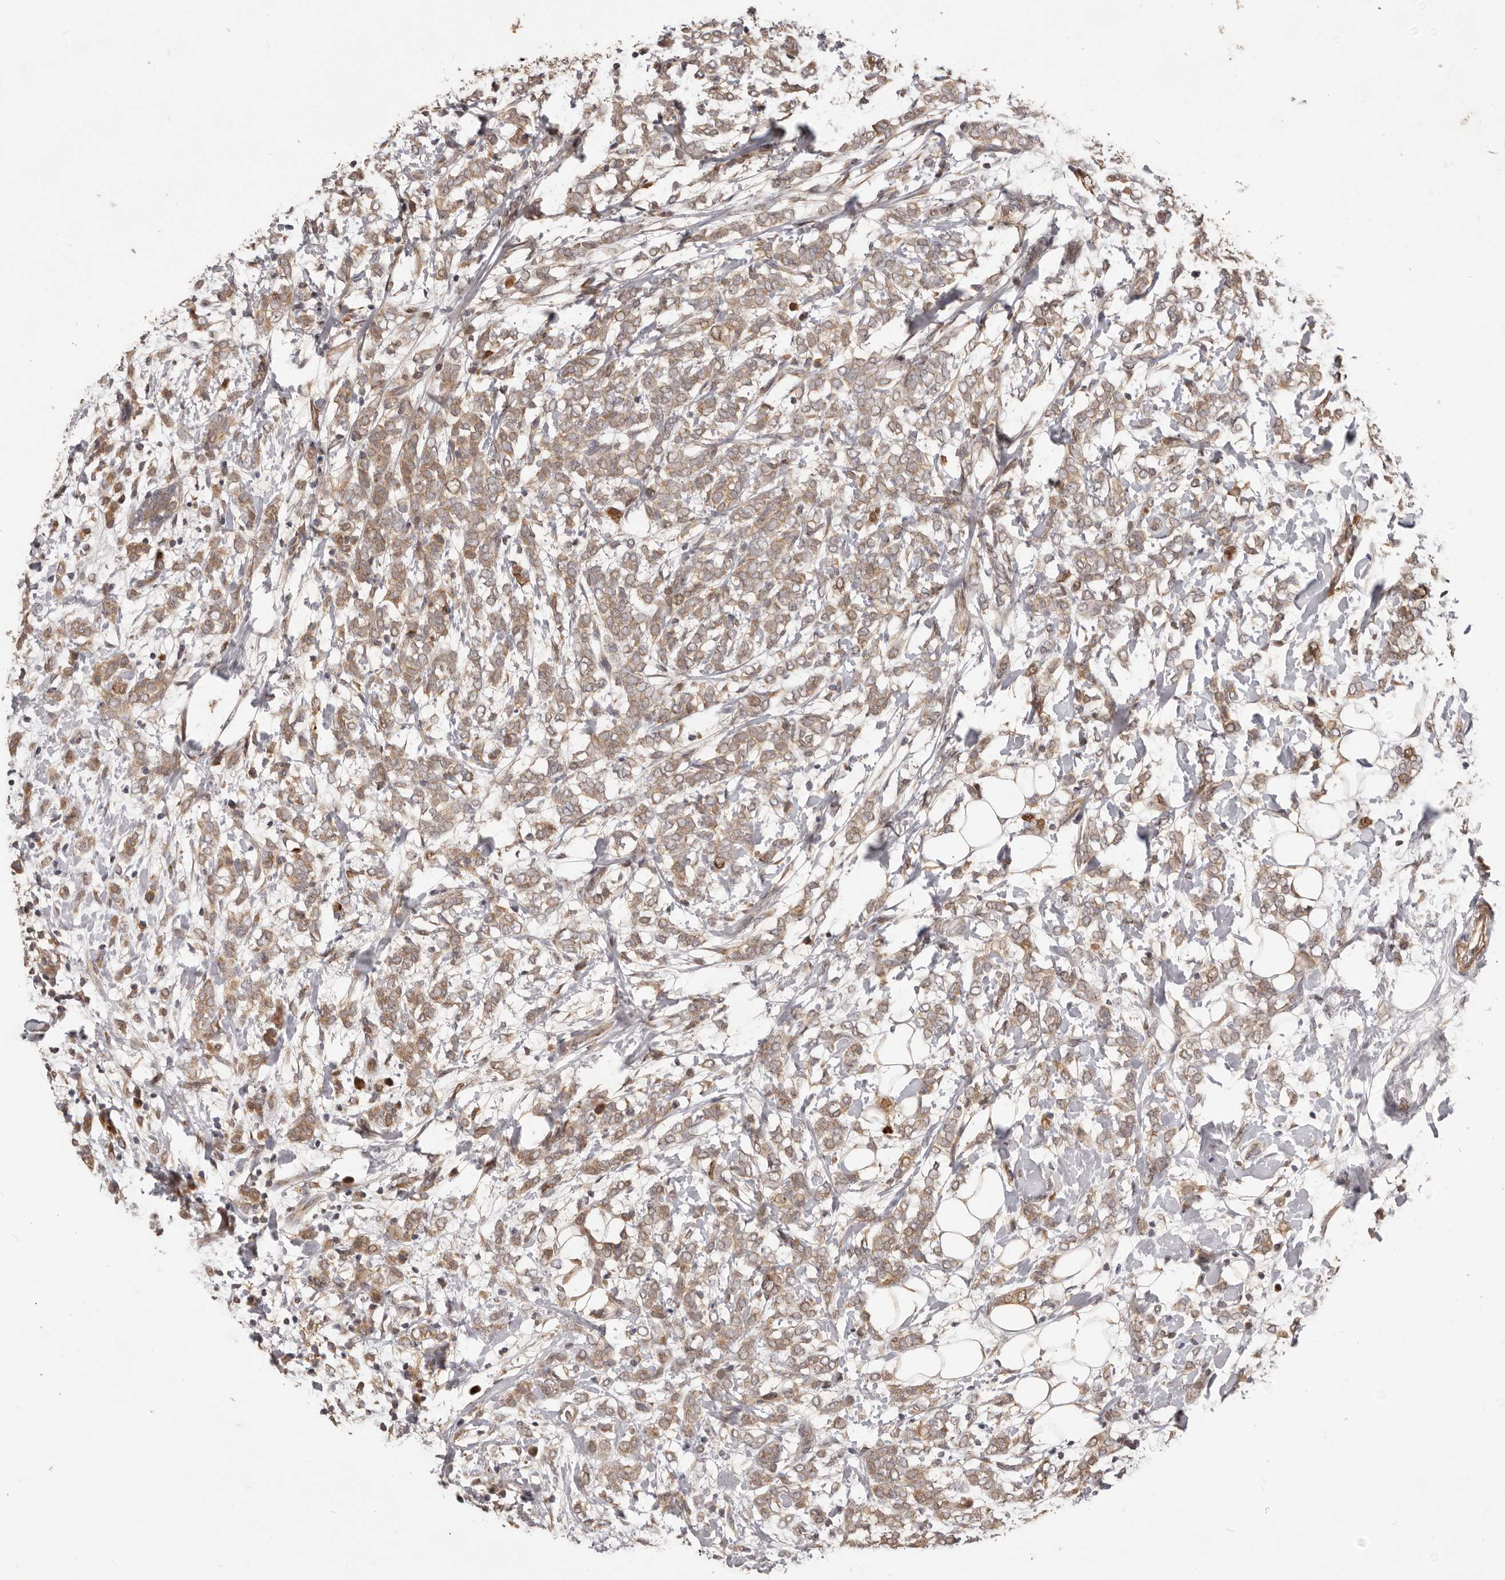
{"staining": {"intensity": "moderate", "quantity": ">75%", "location": "cytoplasmic/membranous"}, "tissue": "breast cancer", "cell_type": "Tumor cells", "image_type": "cancer", "snomed": [{"axis": "morphology", "description": "Normal tissue, NOS"}, {"axis": "morphology", "description": "Lobular carcinoma"}, {"axis": "topography", "description": "Breast"}], "caption": "Tumor cells exhibit moderate cytoplasmic/membranous staining in approximately >75% of cells in breast cancer (lobular carcinoma).", "gene": "RNF187", "patient": {"sex": "female", "age": 47}}